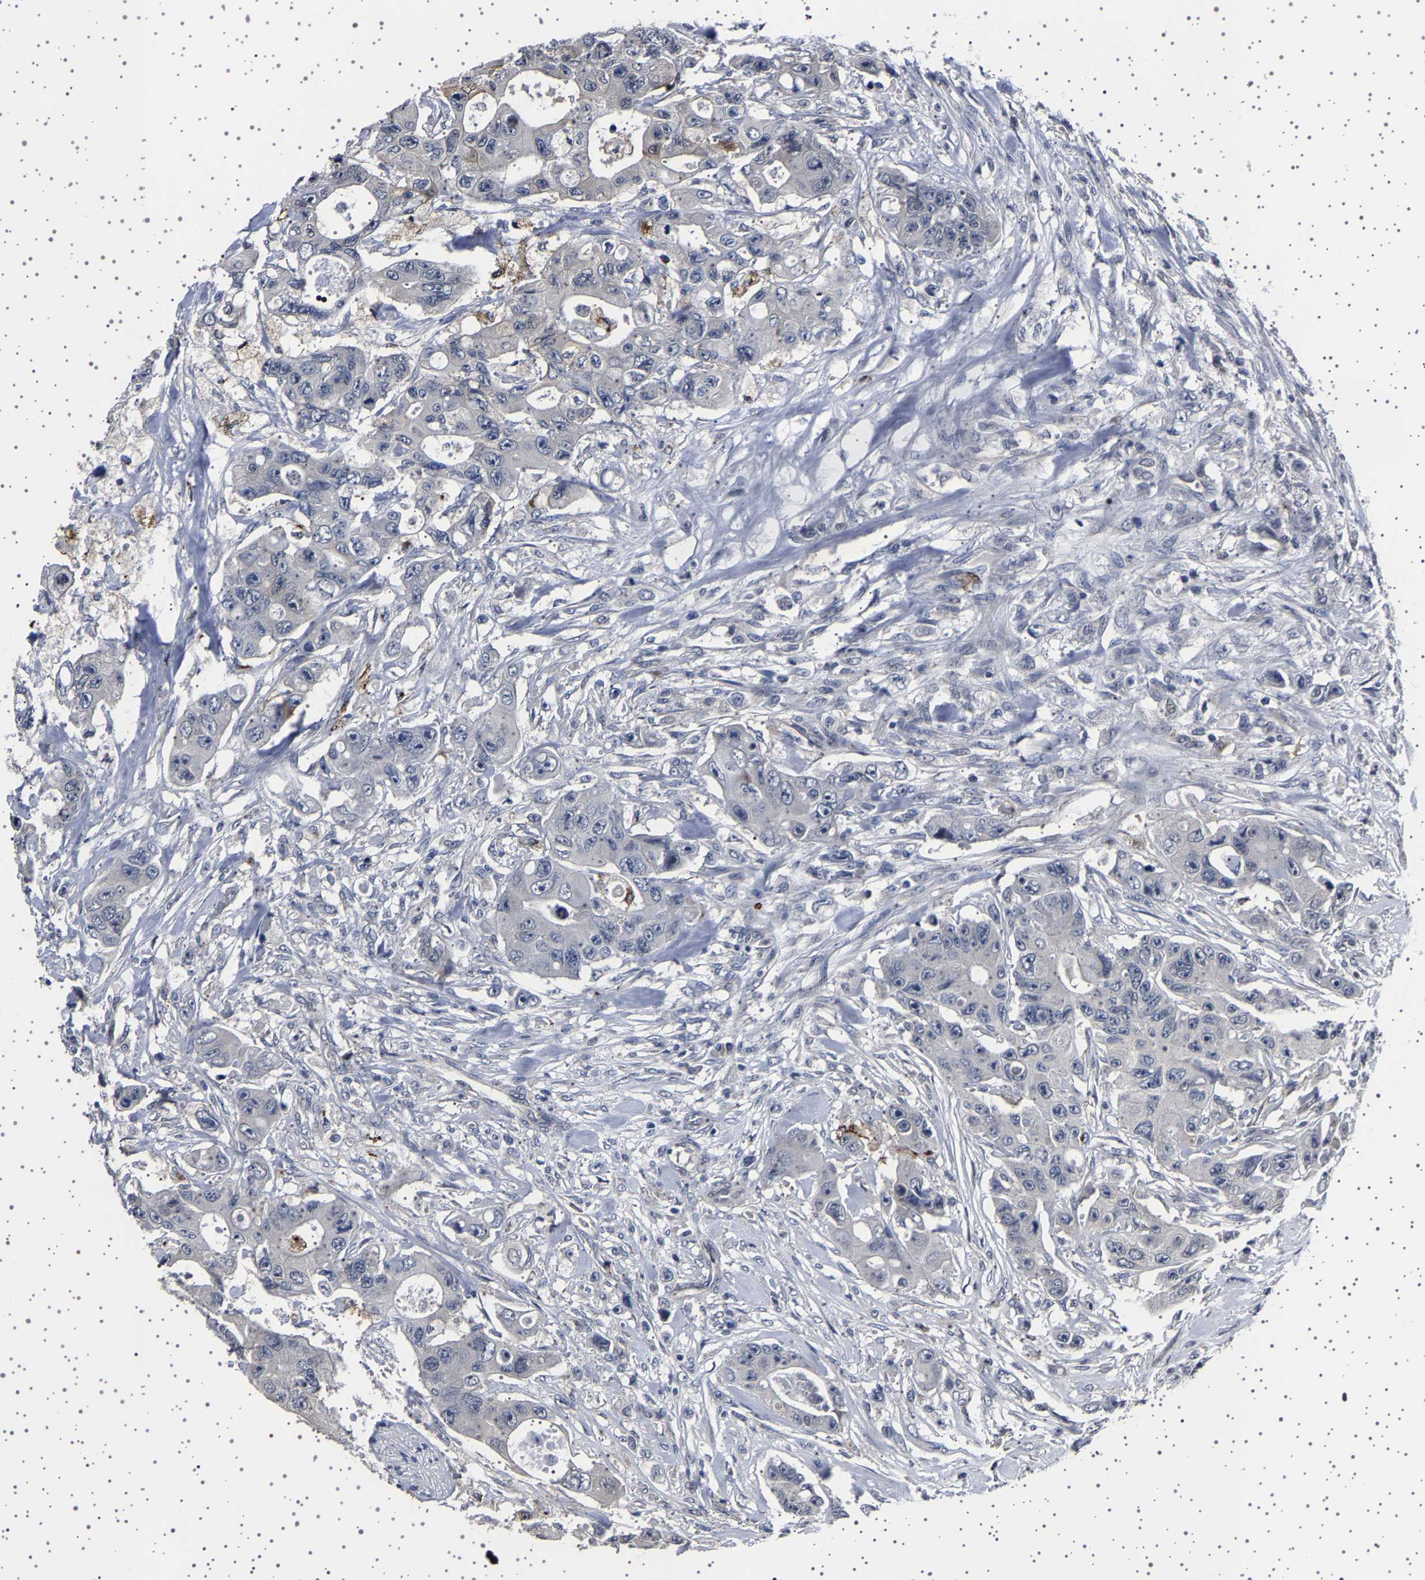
{"staining": {"intensity": "negative", "quantity": "none", "location": "none"}, "tissue": "colorectal cancer", "cell_type": "Tumor cells", "image_type": "cancer", "snomed": [{"axis": "morphology", "description": "Adenocarcinoma, NOS"}, {"axis": "topography", "description": "Colon"}], "caption": "Colorectal cancer (adenocarcinoma) stained for a protein using IHC demonstrates no positivity tumor cells.", "gene": "IL10RB", "patient": {"sex": "female", "age": 46}}